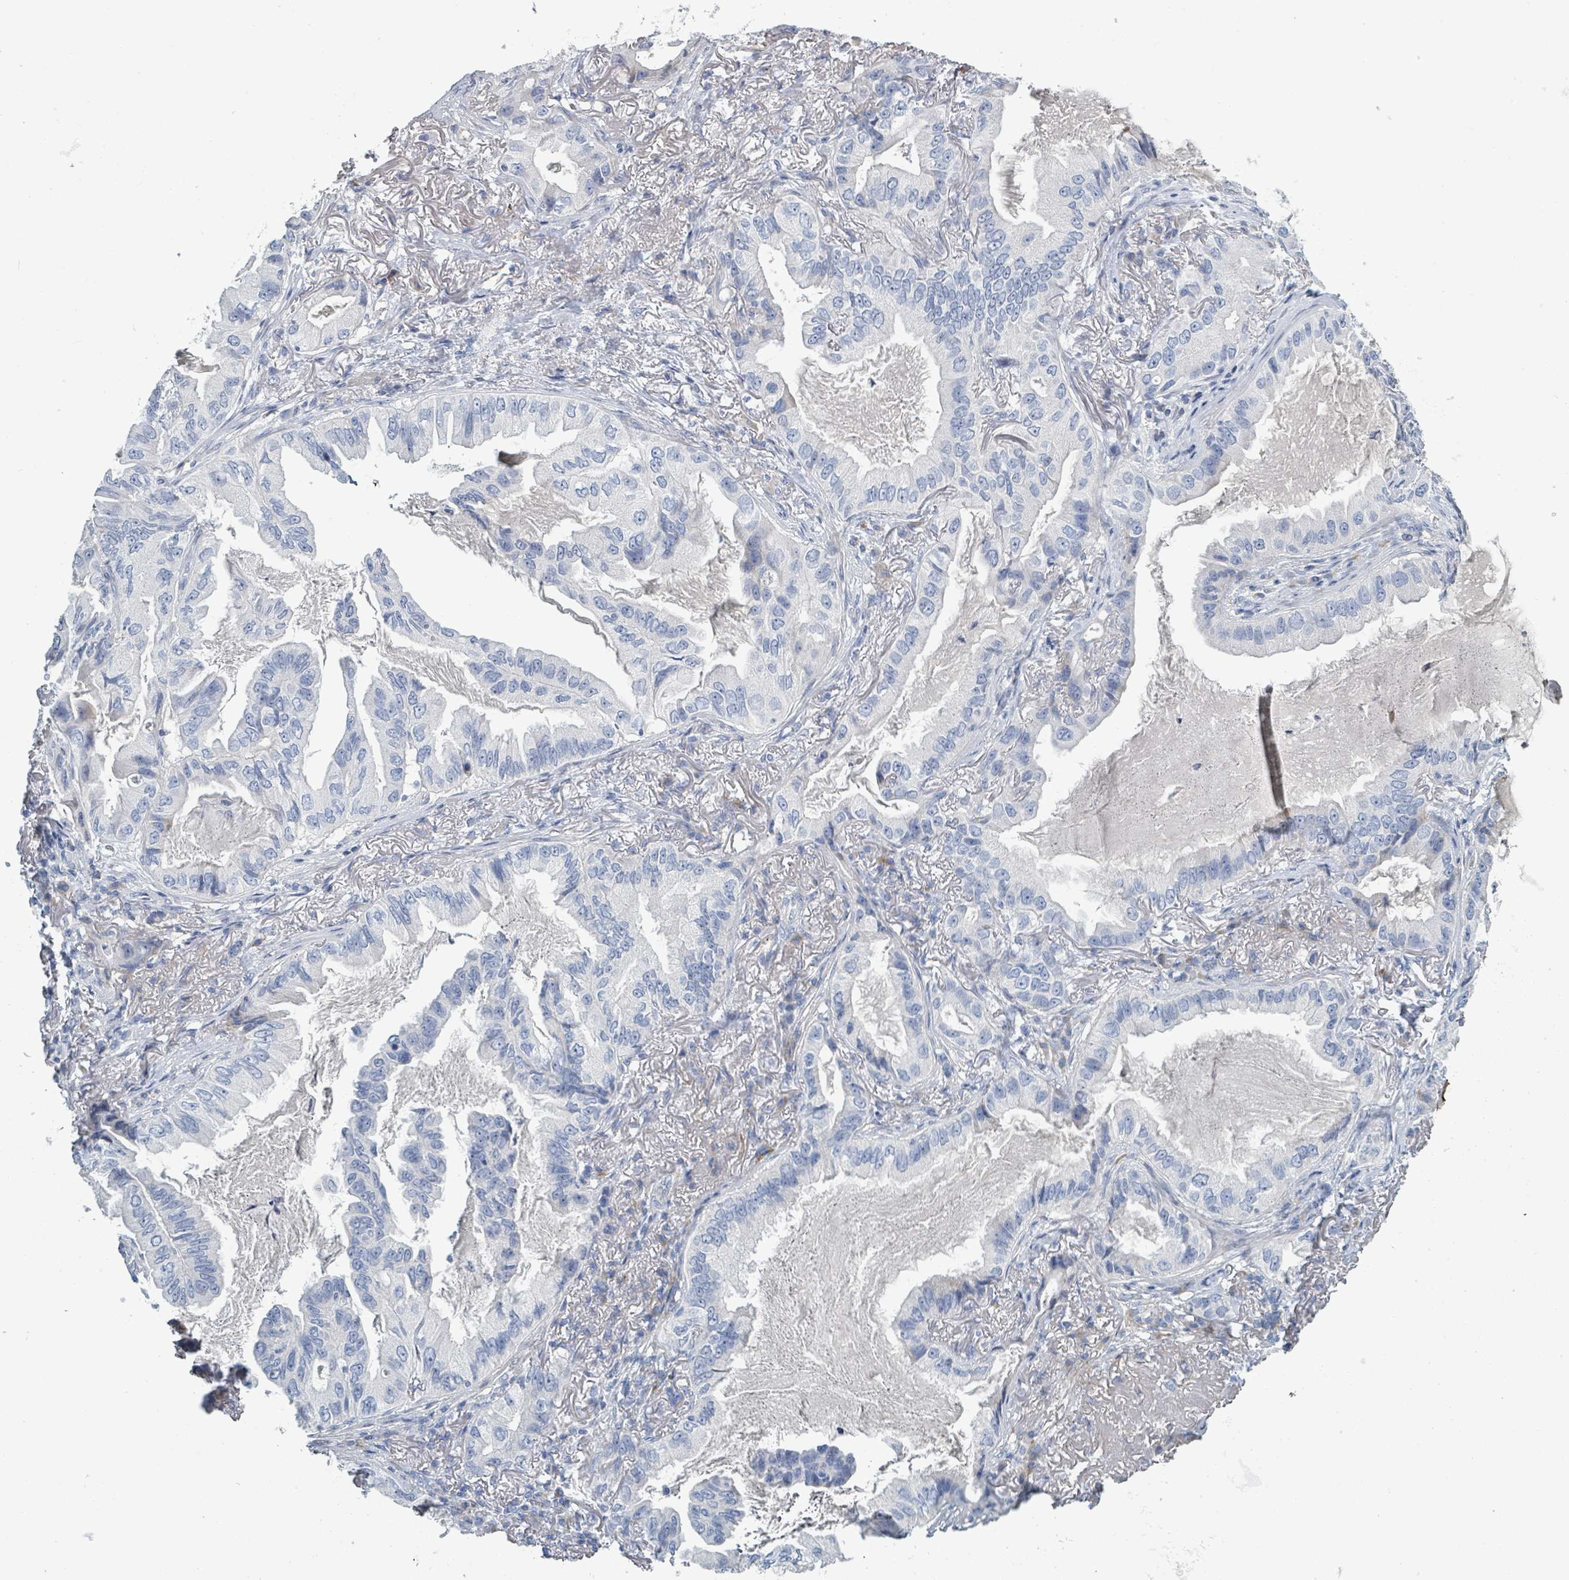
{"staining": {"intensity": "negative", "quantity": "none", "location": "none"}, "tissue": "lung cancer", "cell_type": "Tumor cells", "image_type": "cancer", "snomed": [{"axis": "morphology", "description": "Adenocarcinoma, NOS"}, {"axis": "topography", "description": "Lung"}], "caption": "Immunohistochemistry micrograph of adenocarcinoma (lung) stained for a protein (brown), which exhibits no staining in tumor cells. (DAB immunohistochemistry (IHC) with hematoxylin counter stain).", "gene": "RAB33B", "patient": {"sex": "female", "age": 69}}